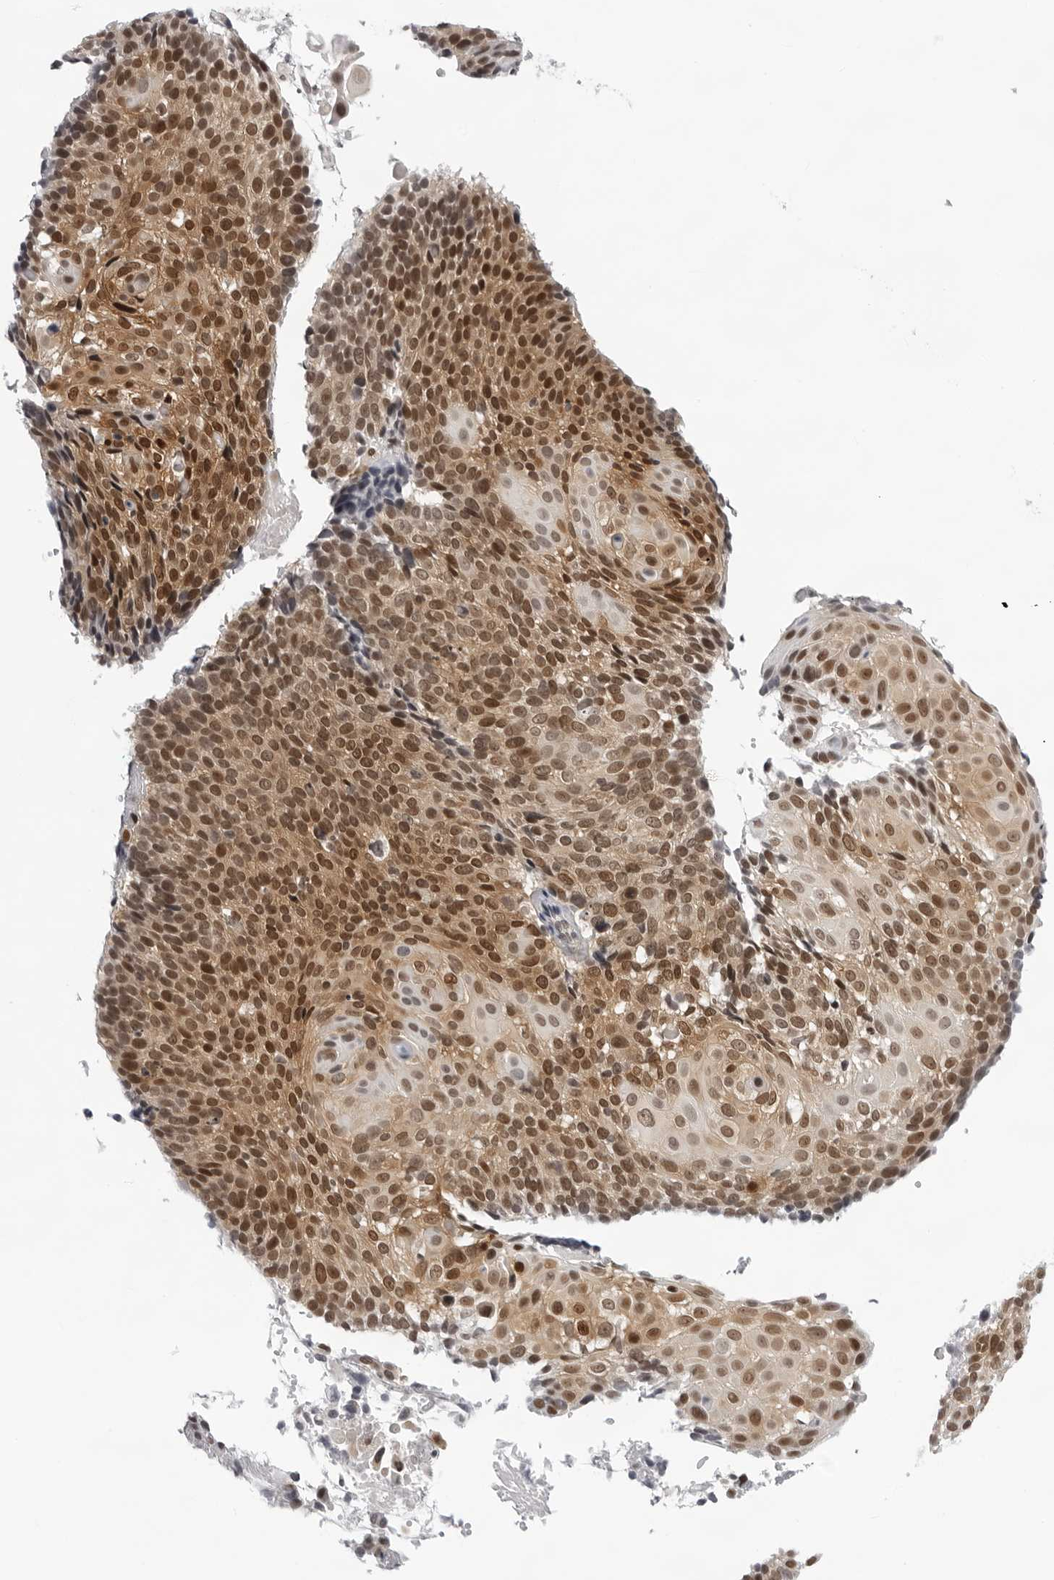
{"staining": {"intensity": "moderate", "quantity": "25%-75%", "location": "cytoplasmic/membranous,nuclear"}, "tissue": "cervical cancer", "cell_type": "Tumor cells", "image_type": "cancer", "snomed": [{"axis": "morphology", "description": "Squamous cell carcinoma, NOS"}, {"axis": "topography", "description": "Cervix"}], "caption": "Moderate cytoplasmic/membranous and nuclear staining is appreciated in about 25%-75% of tumor cells in cervical squamous cell carcinoma. Using DAB (brown) and hematoxylin (blue) stains, captured at high magnification using brightfield microscopy.", "gene": "CASP7", "patient": {"sex": "female", "age": 74}}